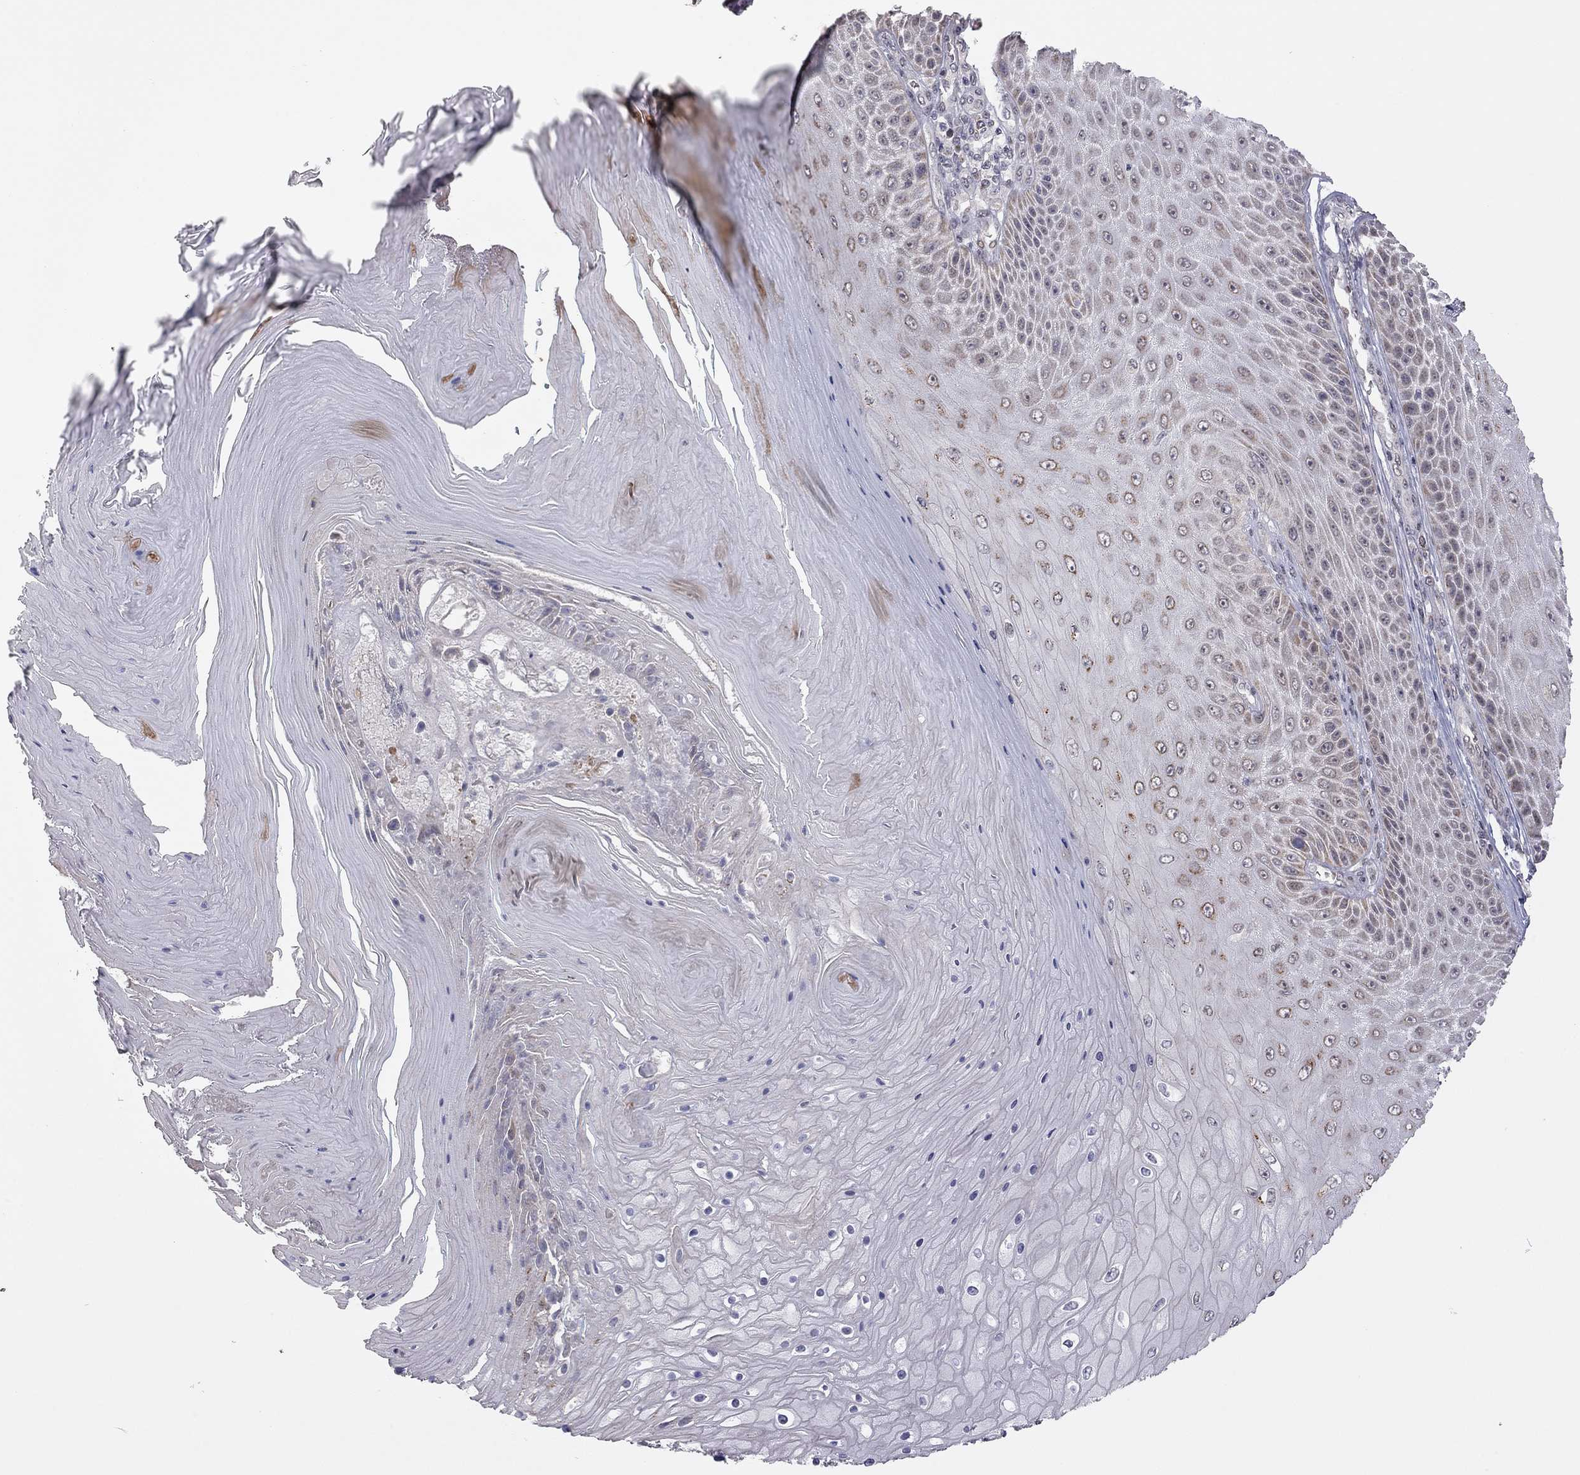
{"staining": {"intensity": "weak", "quantity": ">75%", "location": "cytoplasmic/membranous"}, "tissue": "skin cancer", "cell_type": "Tumor cells", "image_type": "cancer", "snomed": [{"axis": "morphology", "description": "Squamous cell carcinoma, NOS"}, {"axis": "topography", "description": "Skin"}], "caption": "This micrograph shows IHC staining of human squamous cell carcinoma (skin), with low weak cytoplasmic/membranous expression in about >75% of tumor cells.", "gene": "MC3R", "patient": {"sex": "male", "age": 62}}